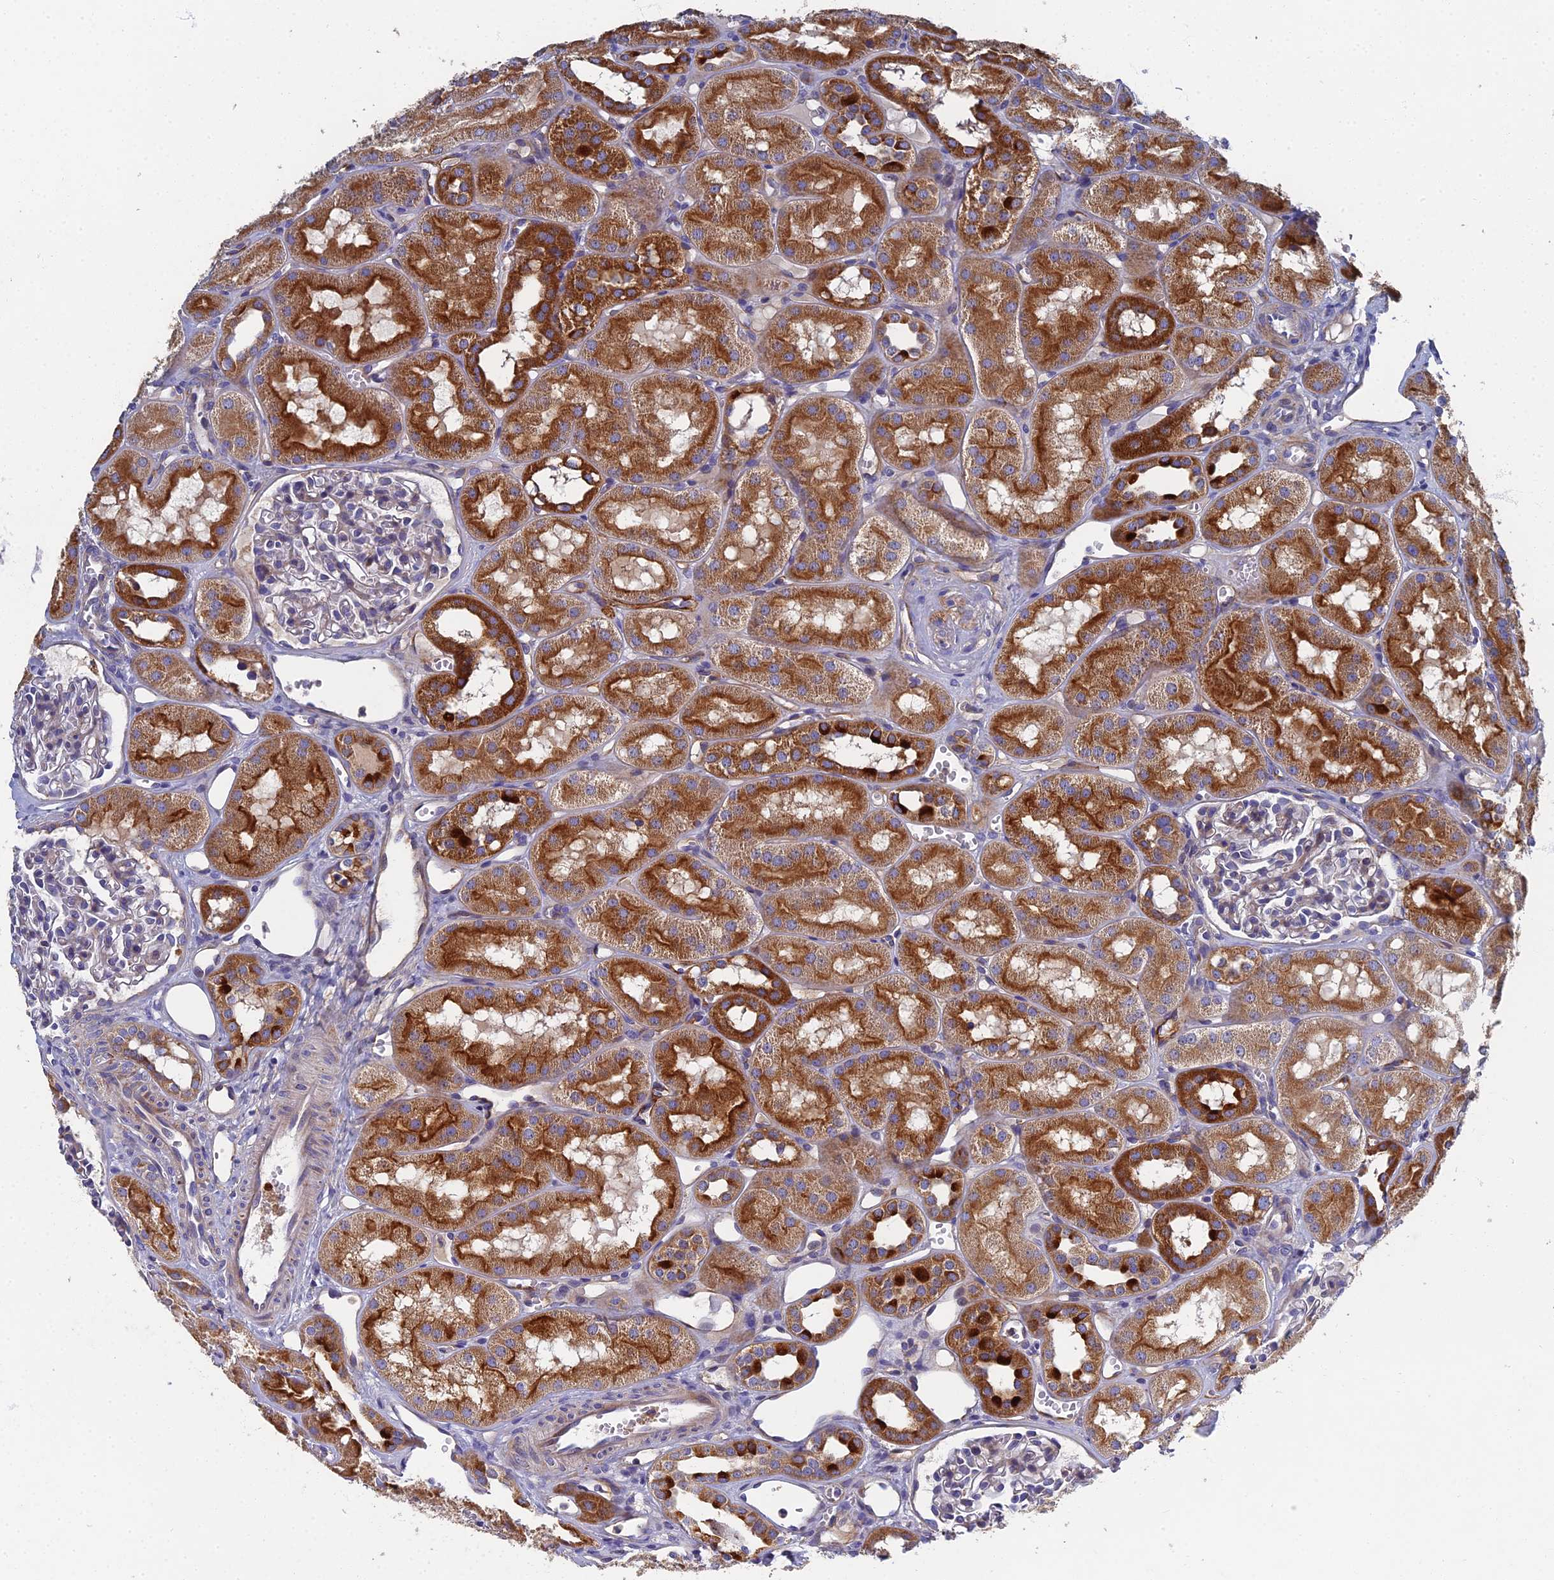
{"staining": {"intensity": "negative", "quantity": "none", "location": "none"}, "tissue": "kidney", "cell_type": "Cells in glomeruli", "image_type": "normal", "snomed": [{"axis": "morphology", "description": "Normal tissue, NOS"}, {"axis": "topography", "description": "Kidney"}], "caption": "A histopathology image of kidney stained for a protein exhibits no brown staining in cells in glomeruli. (Immunohistochemistry, brightfield microscopy, high magnification).", "gene": "RNASEK", "patient": {"sex": "male", "age": 16}}